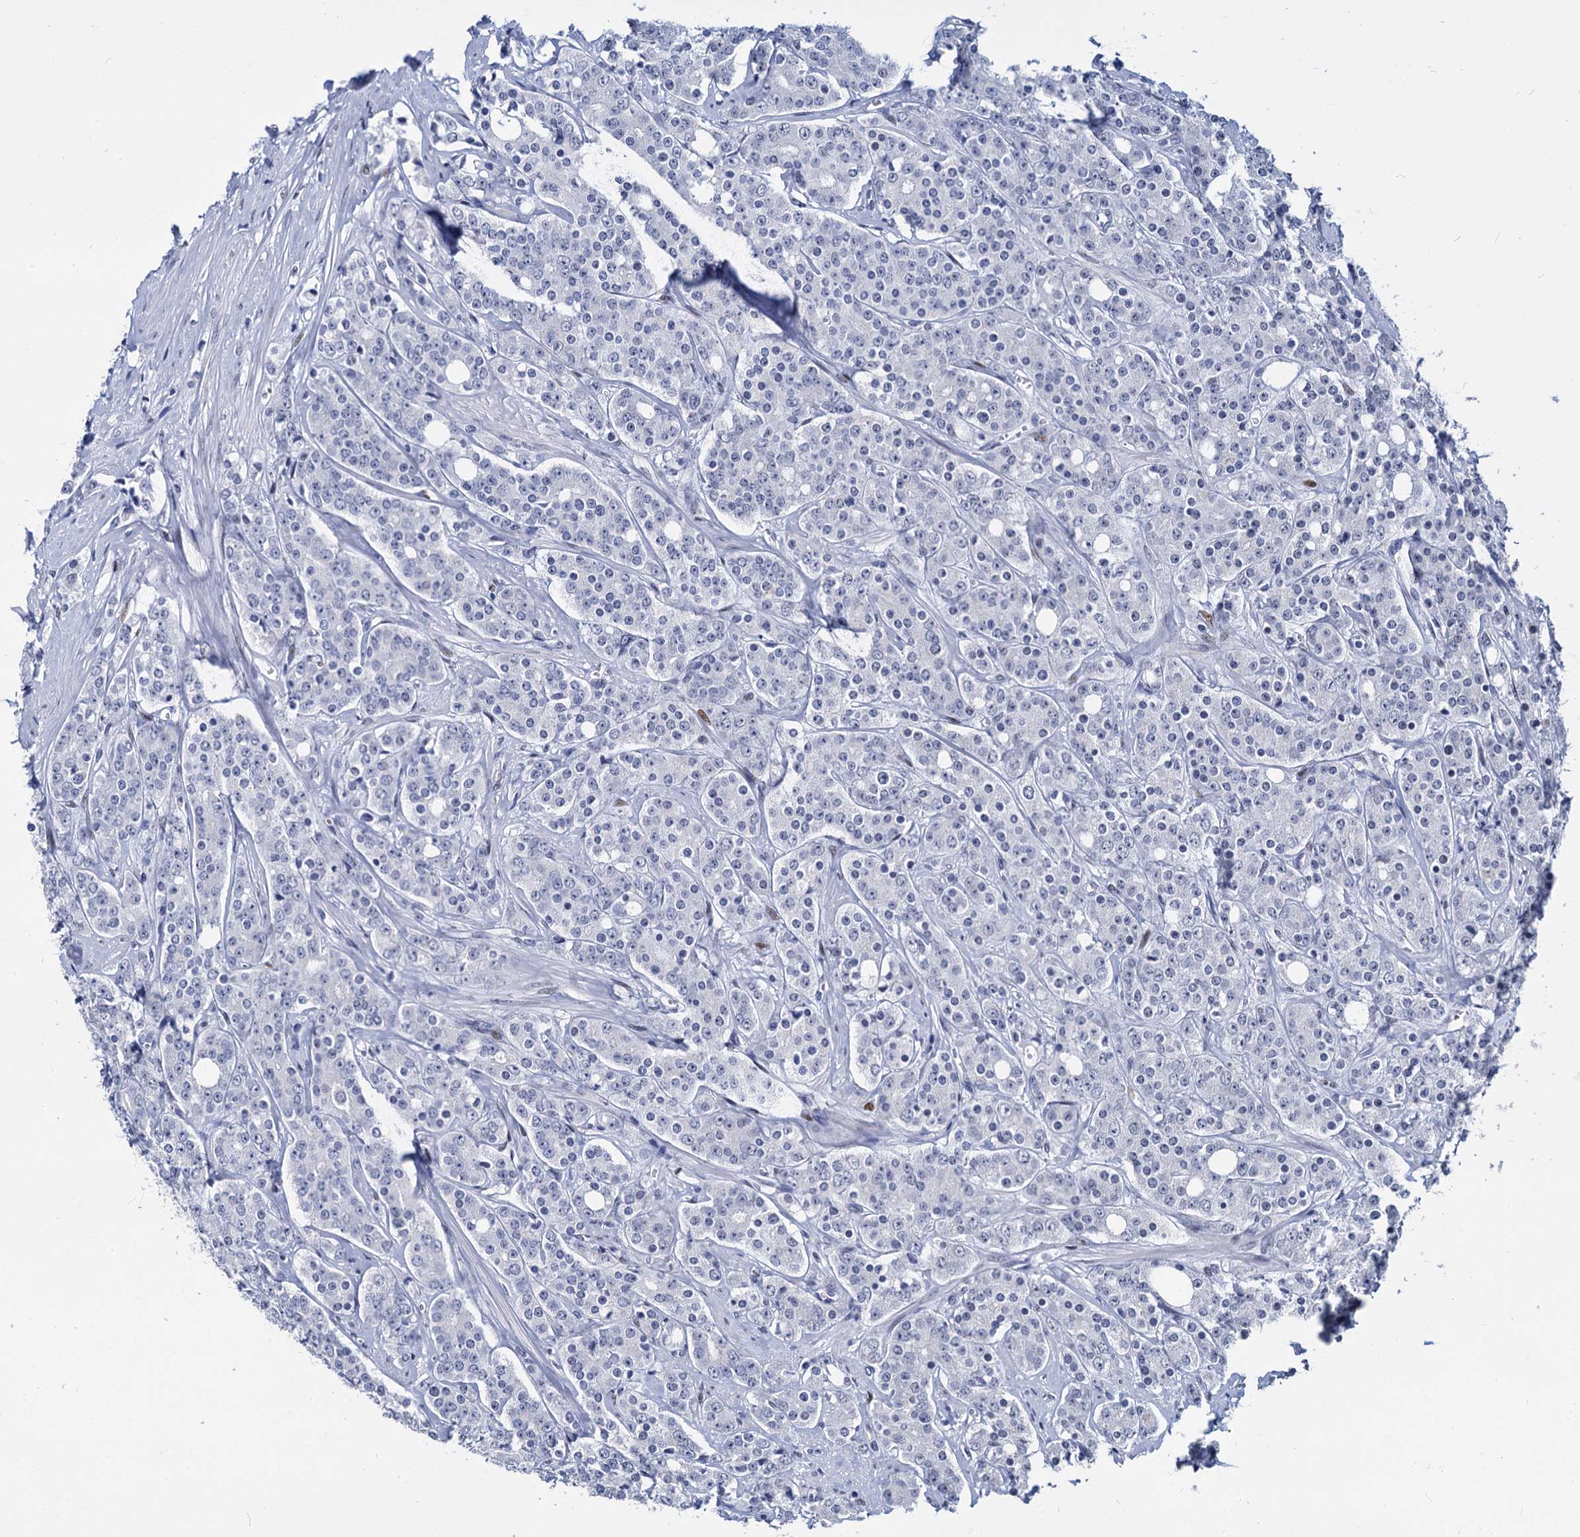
{"staining": {"intensity": "negative", "quantity": "none", "location": "none"}, "tissue": "prostate cancer", "cell_type": "Tumor cells", "image_type": "cancer", "snomed": [{"axis": "morphology", "description": "Adenocarcinoma, High grade"}, {"axis": "topography", "description": "Prostate"}], "caption": "An image of high-grade adenocarcinoma (prostate) stained for a protein displays no brown staining in tumor cells.", "gene": "MAGEA4", "patient": {"sex": "male", "age": 62}}